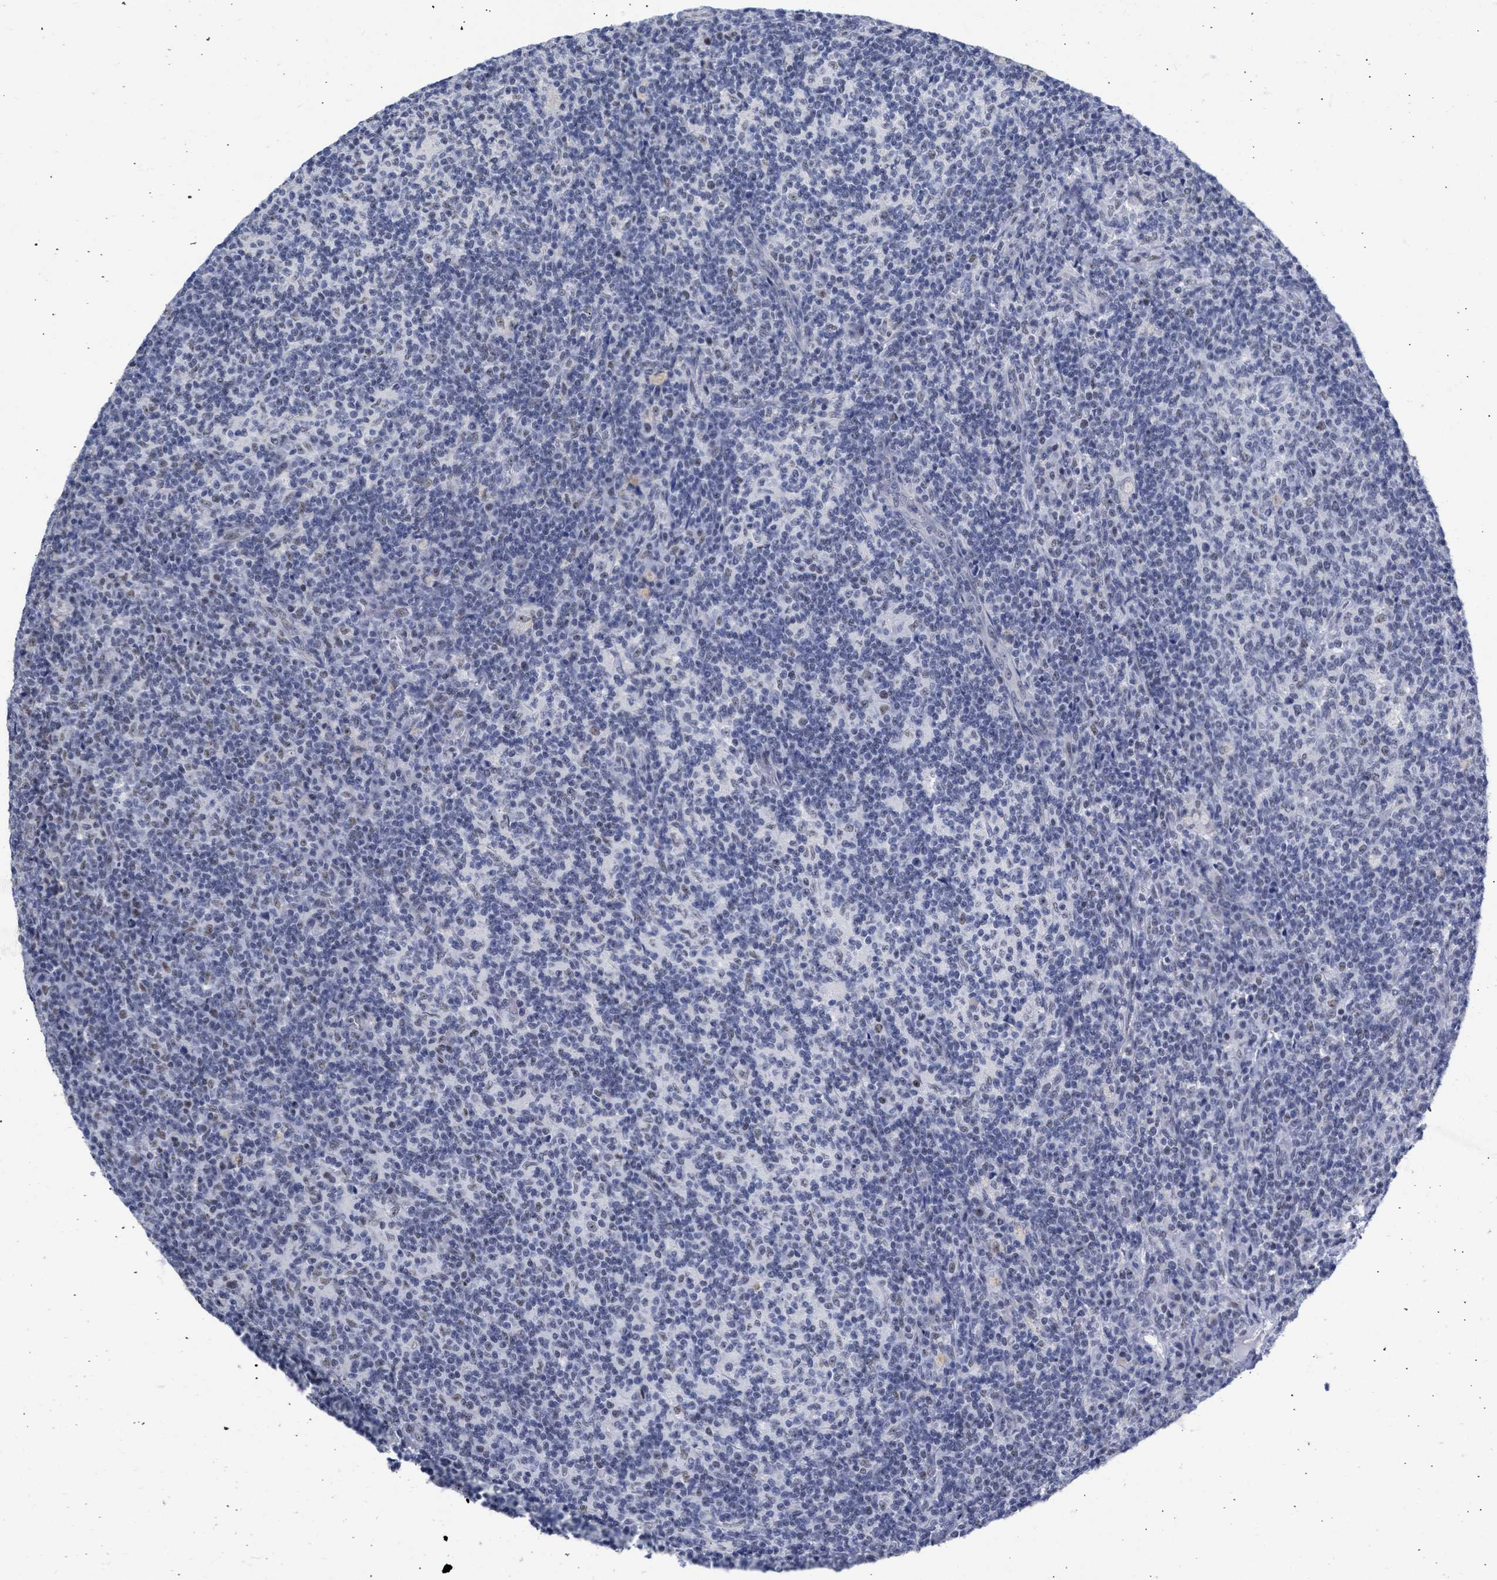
{"staining": {"intensity": "moderate", "quantity": "<25%", "location": "nuclear"}, "tissue": "lymph node", "cell_type": "Germinal center cells", "image_type": "normal", "snomed": [{"axis": "morphology", "description": "Normal tissue, NOS"}, {"axis": "morphology", "description": "Inflammation, NOS"}, {"axis": "topography", "description": "Lymph node"}], "caption": "This image reveals immunohistochemistry (IHC) staining of unremarkable lymph node, with low moderate nuclear staining in approximately <25% of germinal center cells.", "gene": "DDX41", "patient": {"sex": "male", "age": 55}}